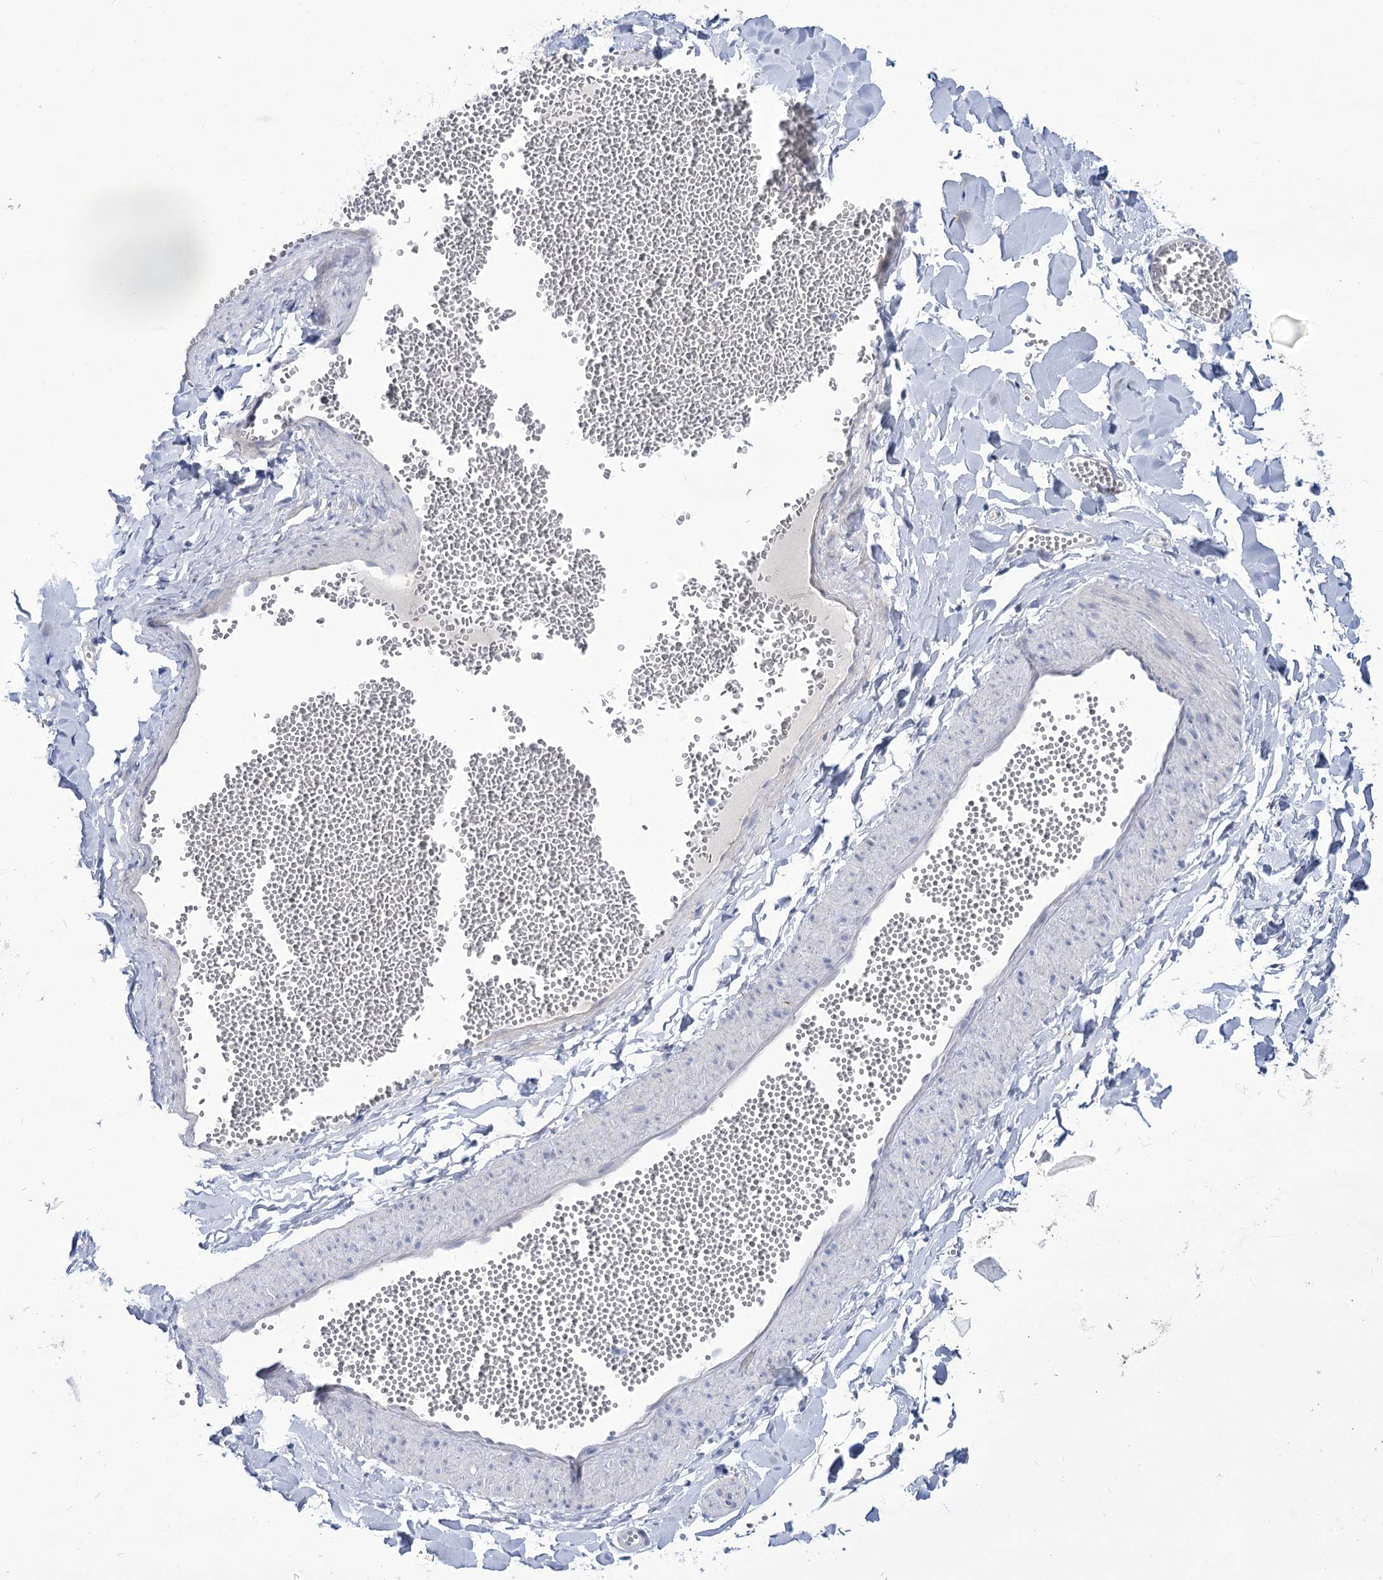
{"staining": {"intensity": "negative", "quantity": "none", "location": "none"}, "tissue": "adipose tissue", "cell_type": "Adipocytes", "image_type": "normal", "snomed": [{"axis": "morphology", "description": "Normal tissue, NOS"}, {"axis": "topography", "description": "Gallbladder"}, {"axis": "topography", "description": "Peripheral nerve tissue"}], "caption": "IHC of unremarkable adipose tissue displays no positivity in adipocytes.", "gene": "SUOX", "patient": {"sex": "male", "age": 38}}